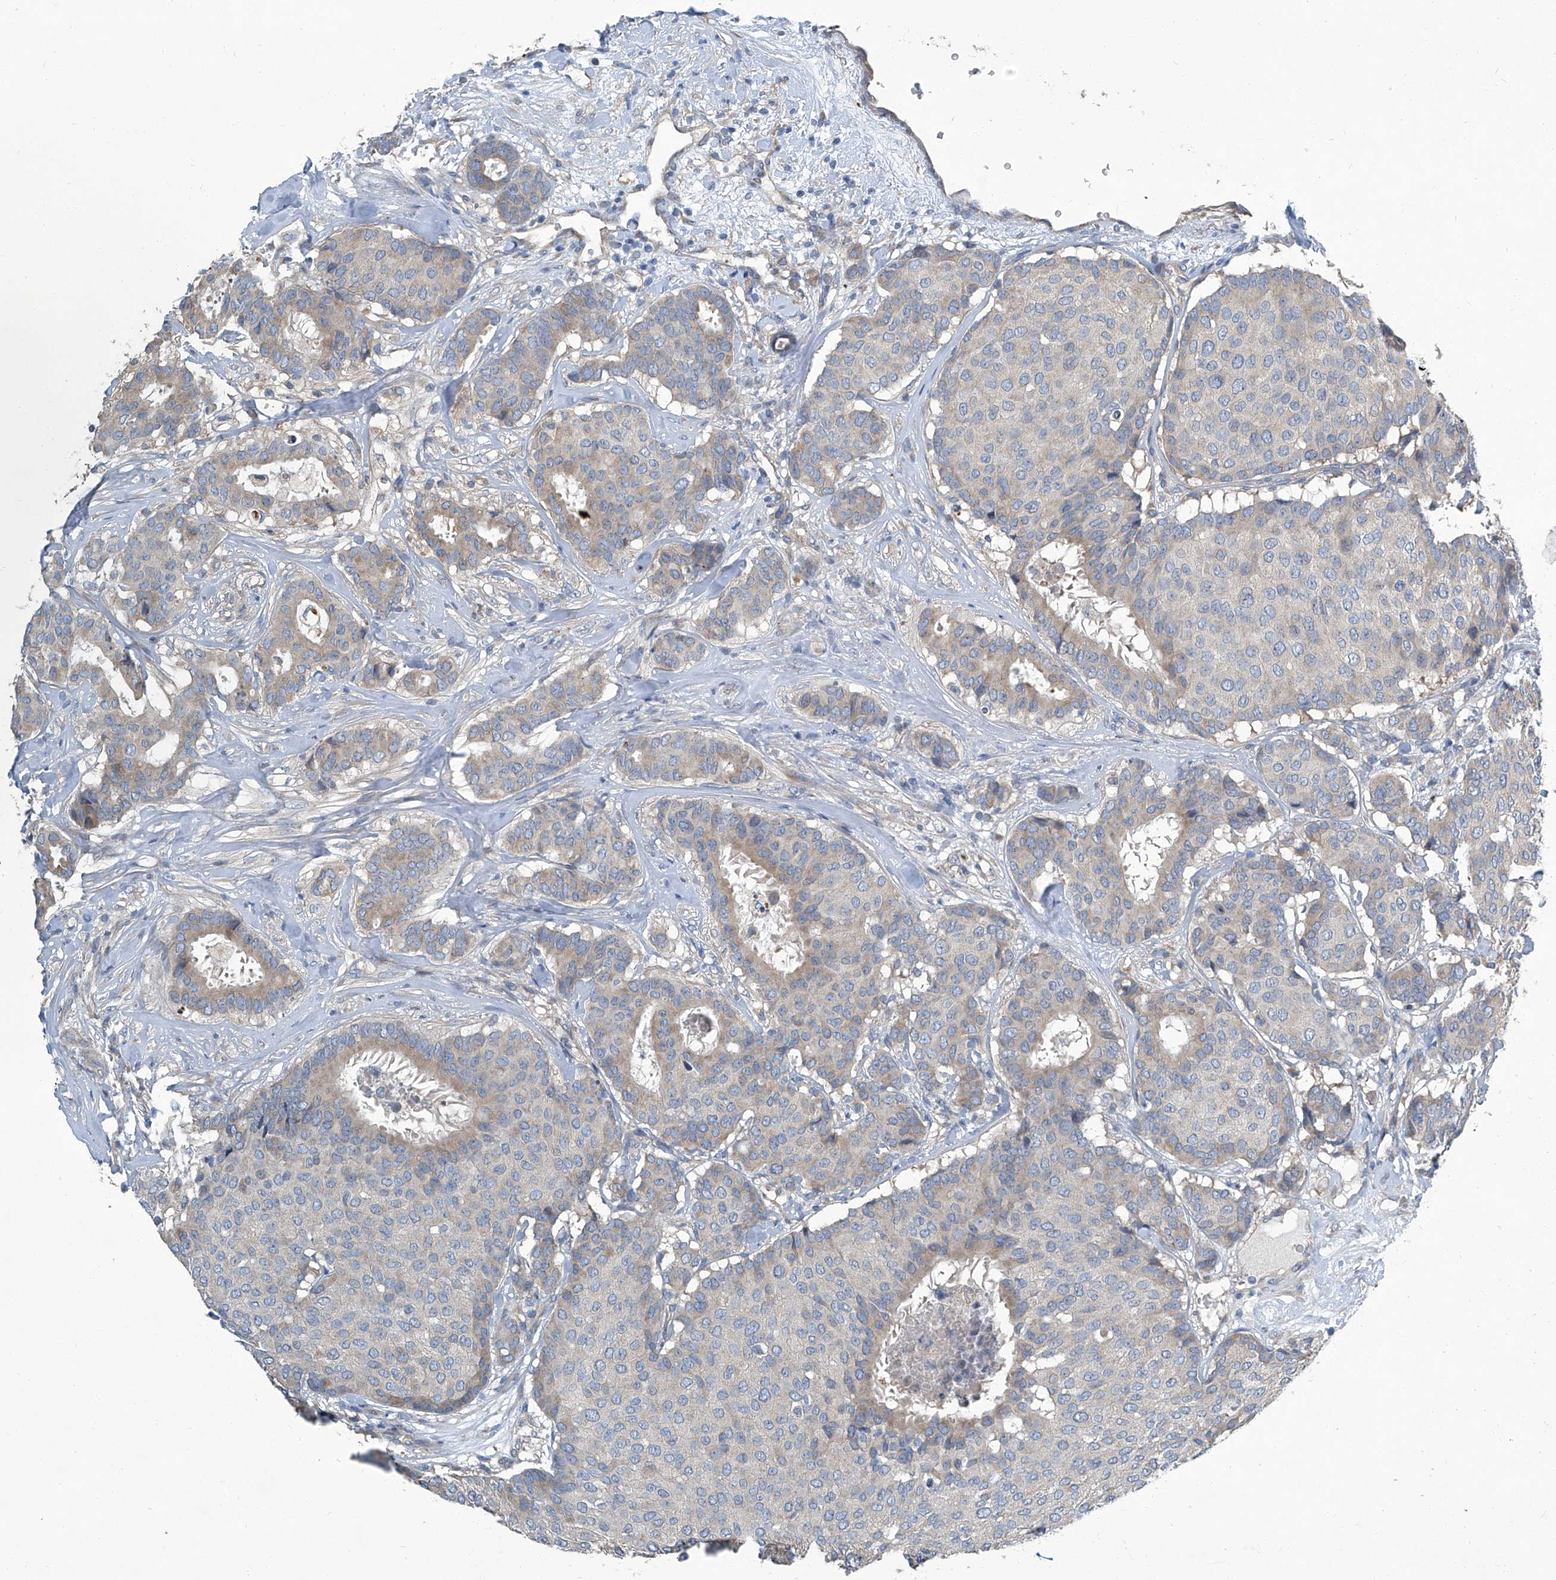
{"staining": {"intensity": "weak", "quantity": "25%-75%", "location": "cytoplasmic/membranous"}, "tissue": "breast cancer", "cell_type": "Tumor cells", "image_type": "cancer", "snomed": [{"axis": "morphology", "description": "Duct carcinoma"}, {"axis": "topography", "description": "Breast"}], "caption": "Tumor cells exhibit weak cytoplasmic/membranous expression in about 25%-75% of cells in breast cancer. Using DAB (brown) and hematoxylin (blue) stains, captured at high magnification using brightfield microscopy.", "gene": "SLC26A11", "patient": {"sex": "female", "age": 75}}